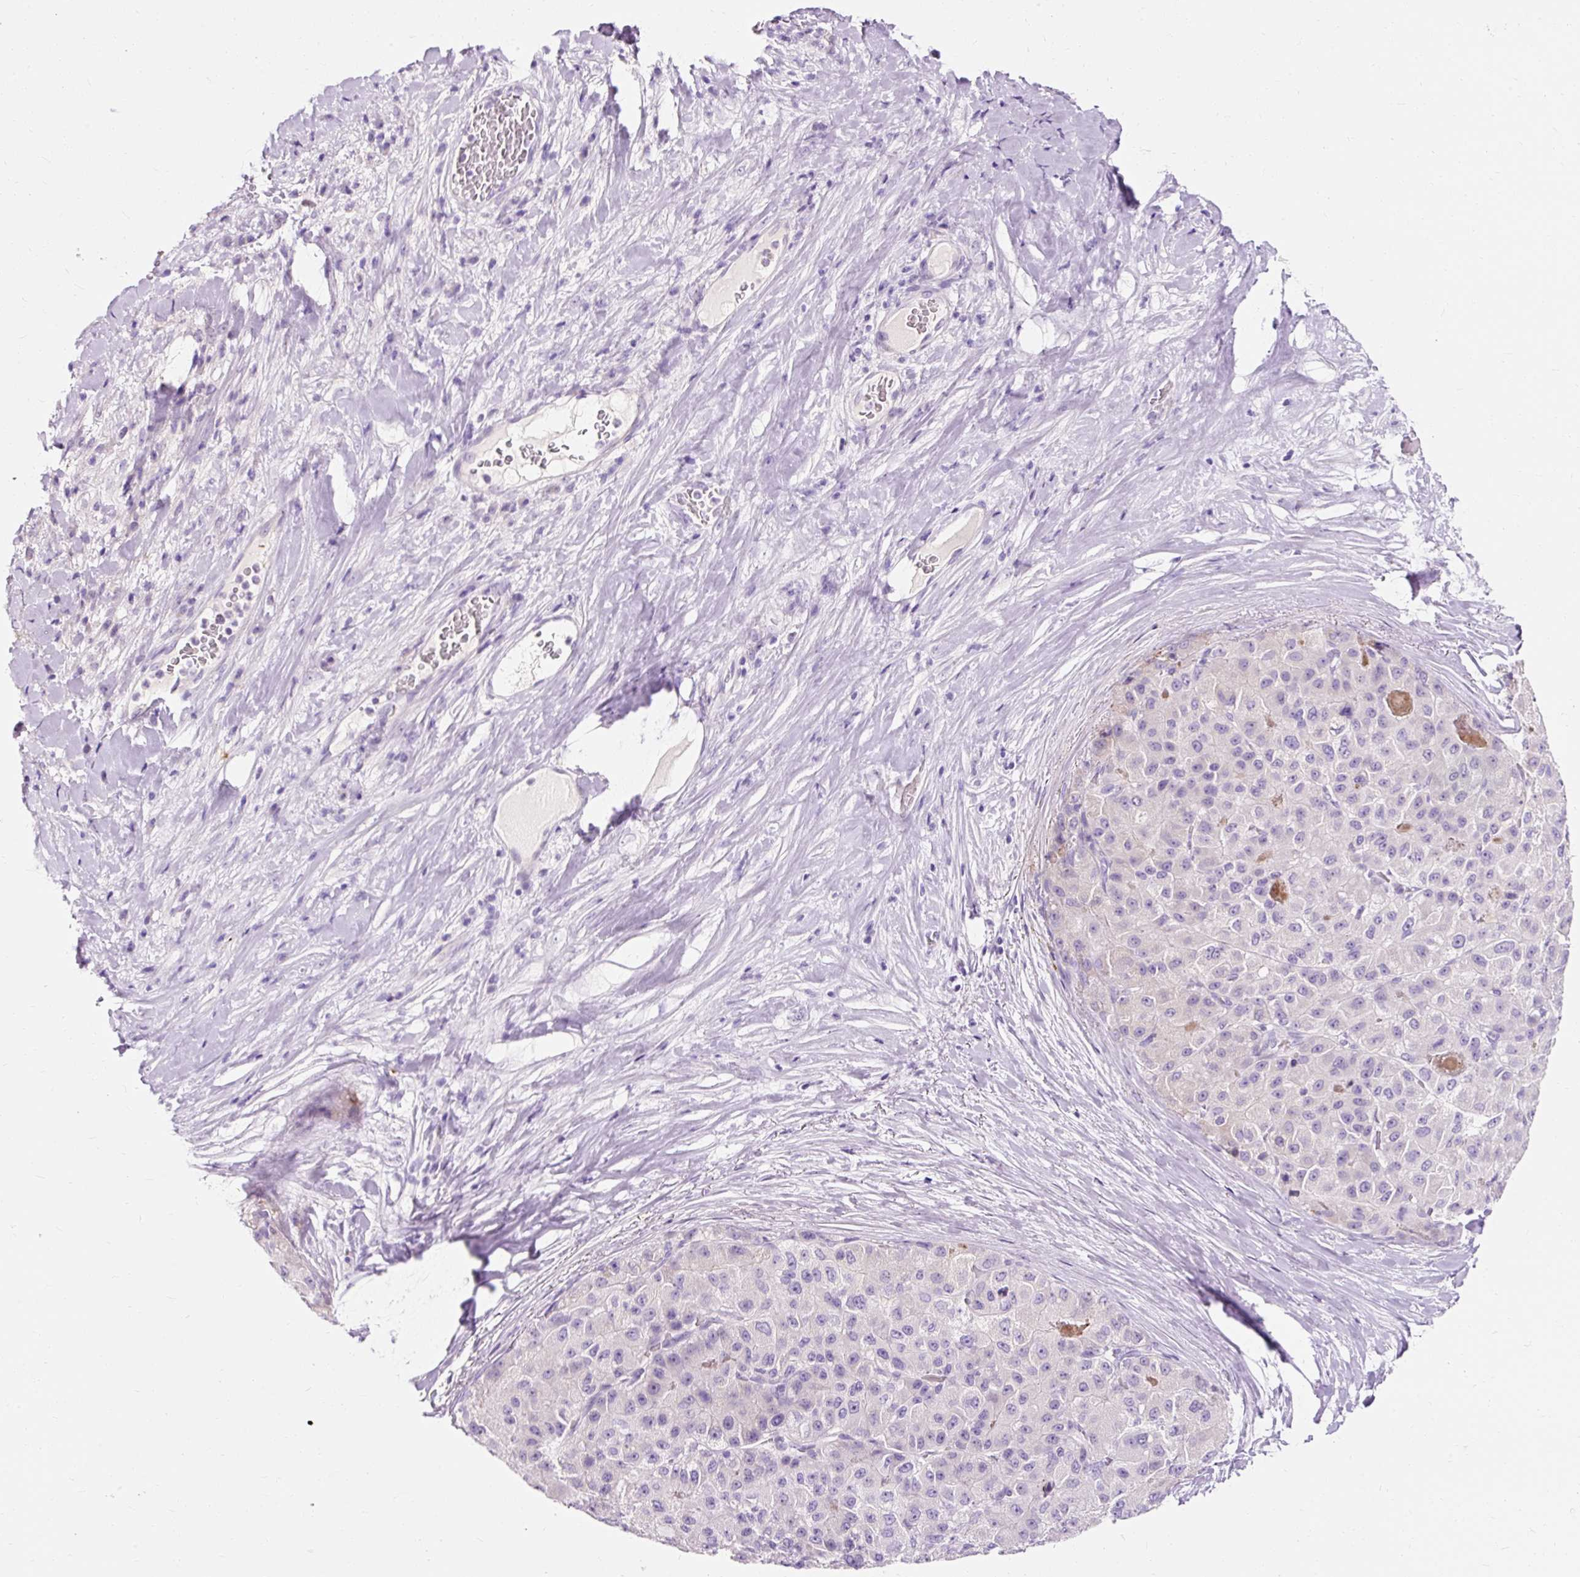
{"staining": {"intensity": "negative", "quantity": "none", "location": "none"}, "tissue": "liver cancer", "cell_type": "Tumor cells", "image_type": "cancer", "snomed": [{"axis": "morphology", "description": "Carcinoma, Hepatocellular, NOS"}, {"axis": "topography", "description": "Liver"}], "caption": "A histopathology image of human liver hepatocellular carcinoma is negative for staining in tumor cells.", "gene": "CLDN25", "patient": {"sex": "male", "age": 80}}